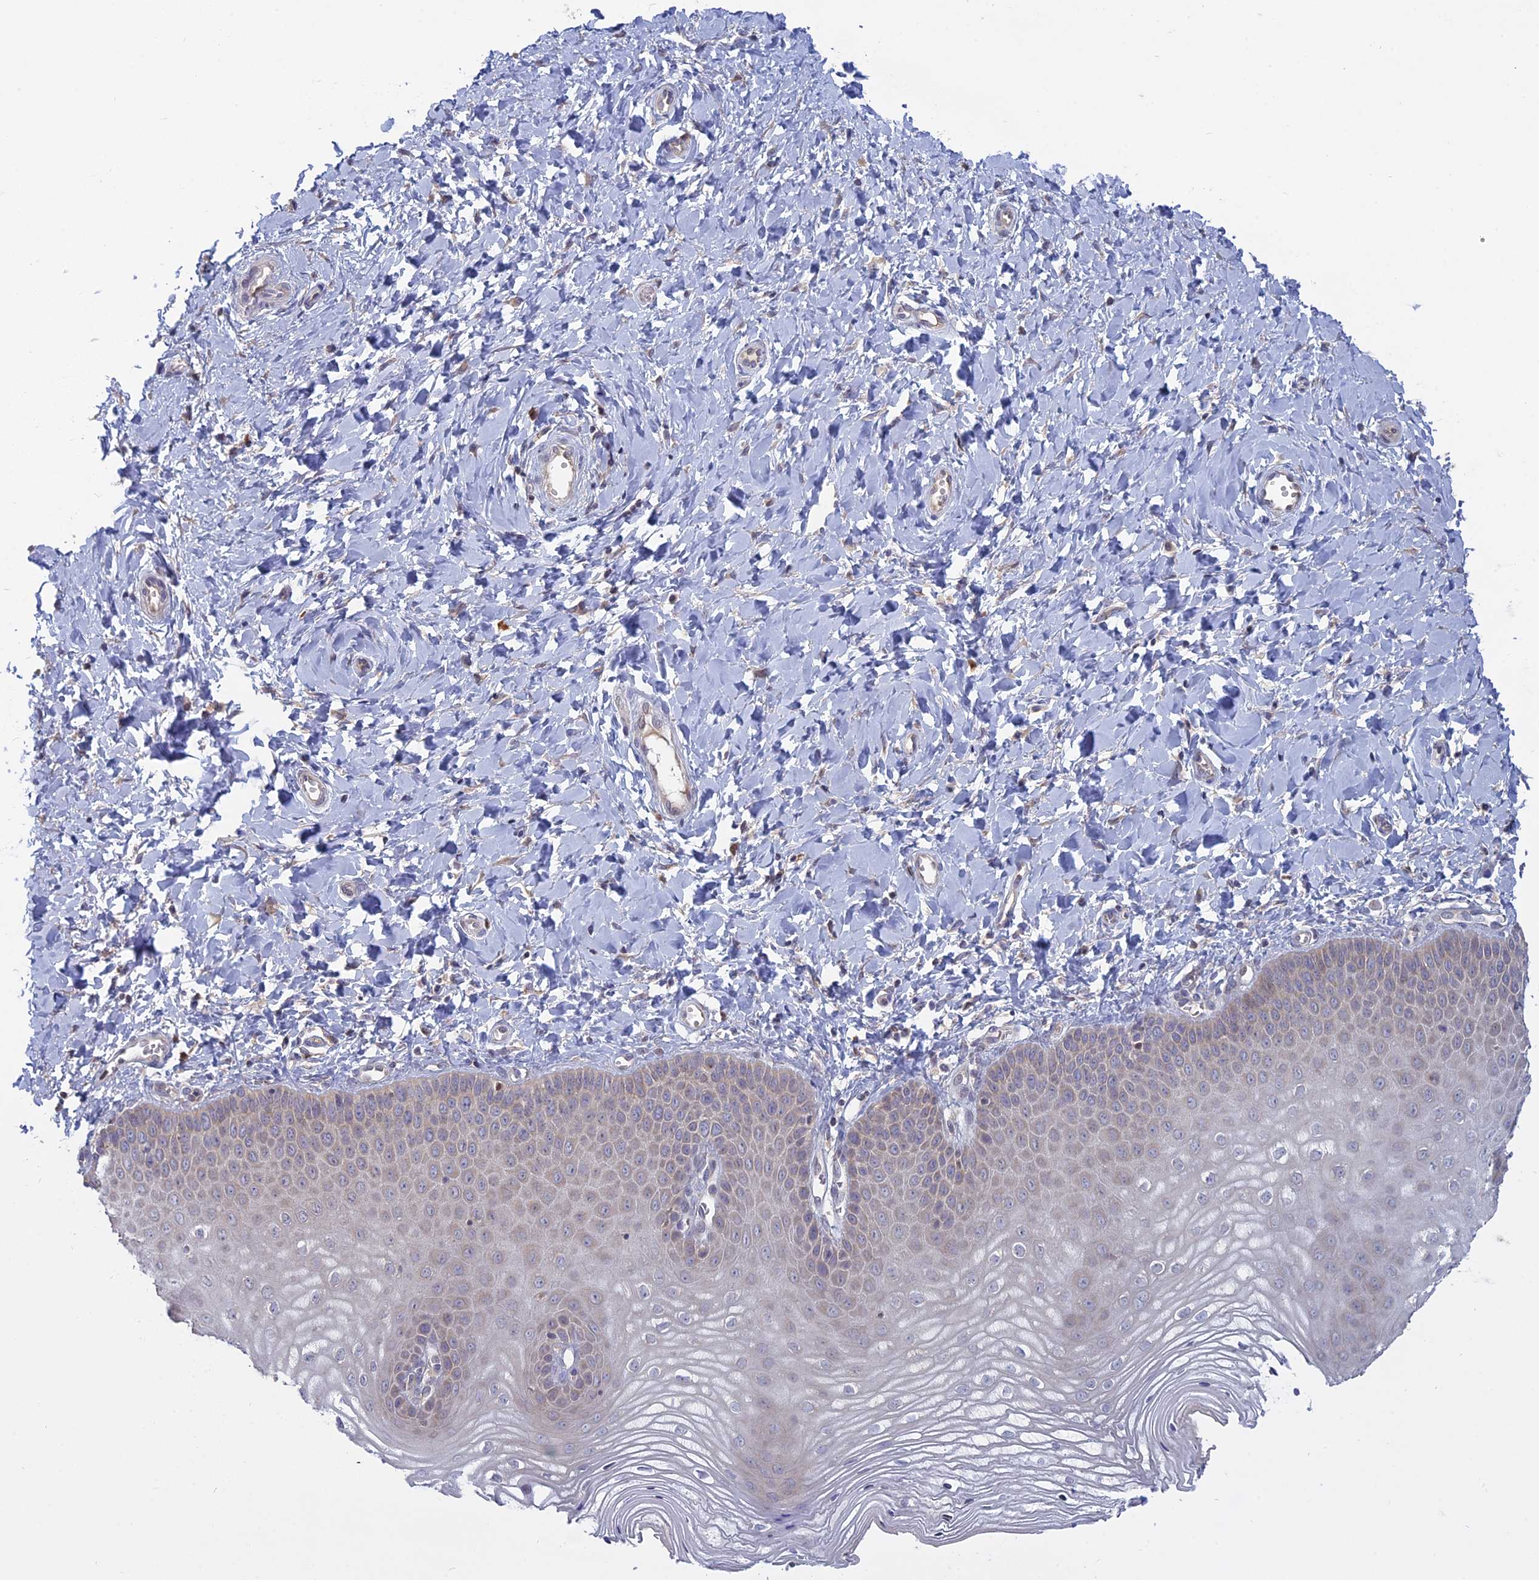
{"staining": {"intensity": "weak", "quantity": "<25%", "location": "cytoplasmic/membranous"}, "tissue": "vagina", "cell_type": "Squamous epithelial cells", "image_type": "normal", "snomed": [{"axis": "morphology", "description": "Normal tissue, NOS"}, {"axis": "topography", "description": "Vagina"}, {"axis": "topography", "description": "Cervix"}], "caption": "DAB (3,3'-diaminobenzidine) immunohistochemical staining of benign vagina demonstrates no significant staining in squamous epithelial cells.", "gene": "TMEM208", "patient": {"sex": "female", "age": 40}}